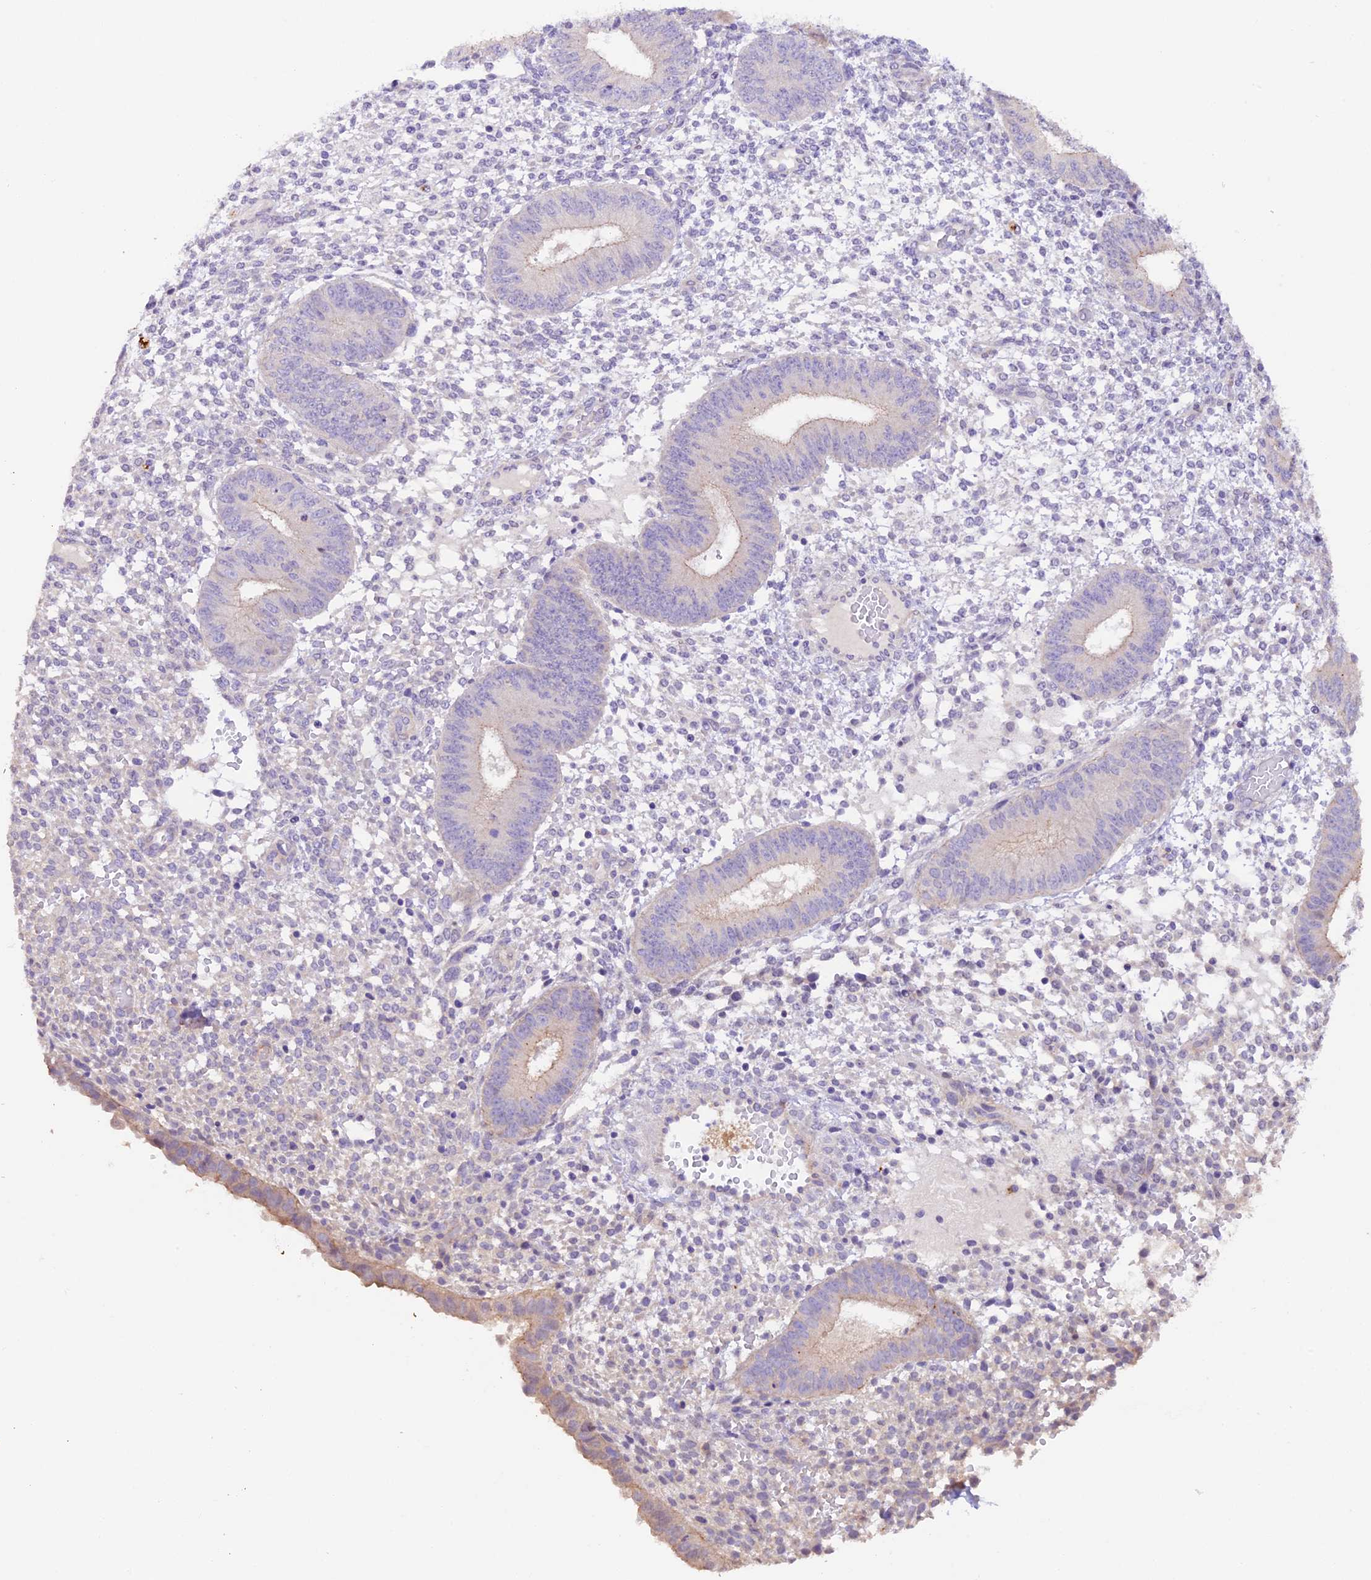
{"staining": {"intensity": "negative", "quantity": "none", "location": "none"}, "tissue": "endometrium", "cell_type": "Cells in endometrial stroma", "image_type": "normal", "snomed": [{"axis": "morphology", "description": "Normal tissue, NOS"}, {"axis": "topography", "description": "Endometrium"}], "caption": "High magnification brightfield microscopy of unremarkable endometrium stained with DAB (3,3'-diaminobenzidine) (brown) and counterstained with hematoxylin (blue): cells in endometrial stroma show no significant staining.", "gene": "NCK2", "patient": {"sex": "female", "age": 49}}